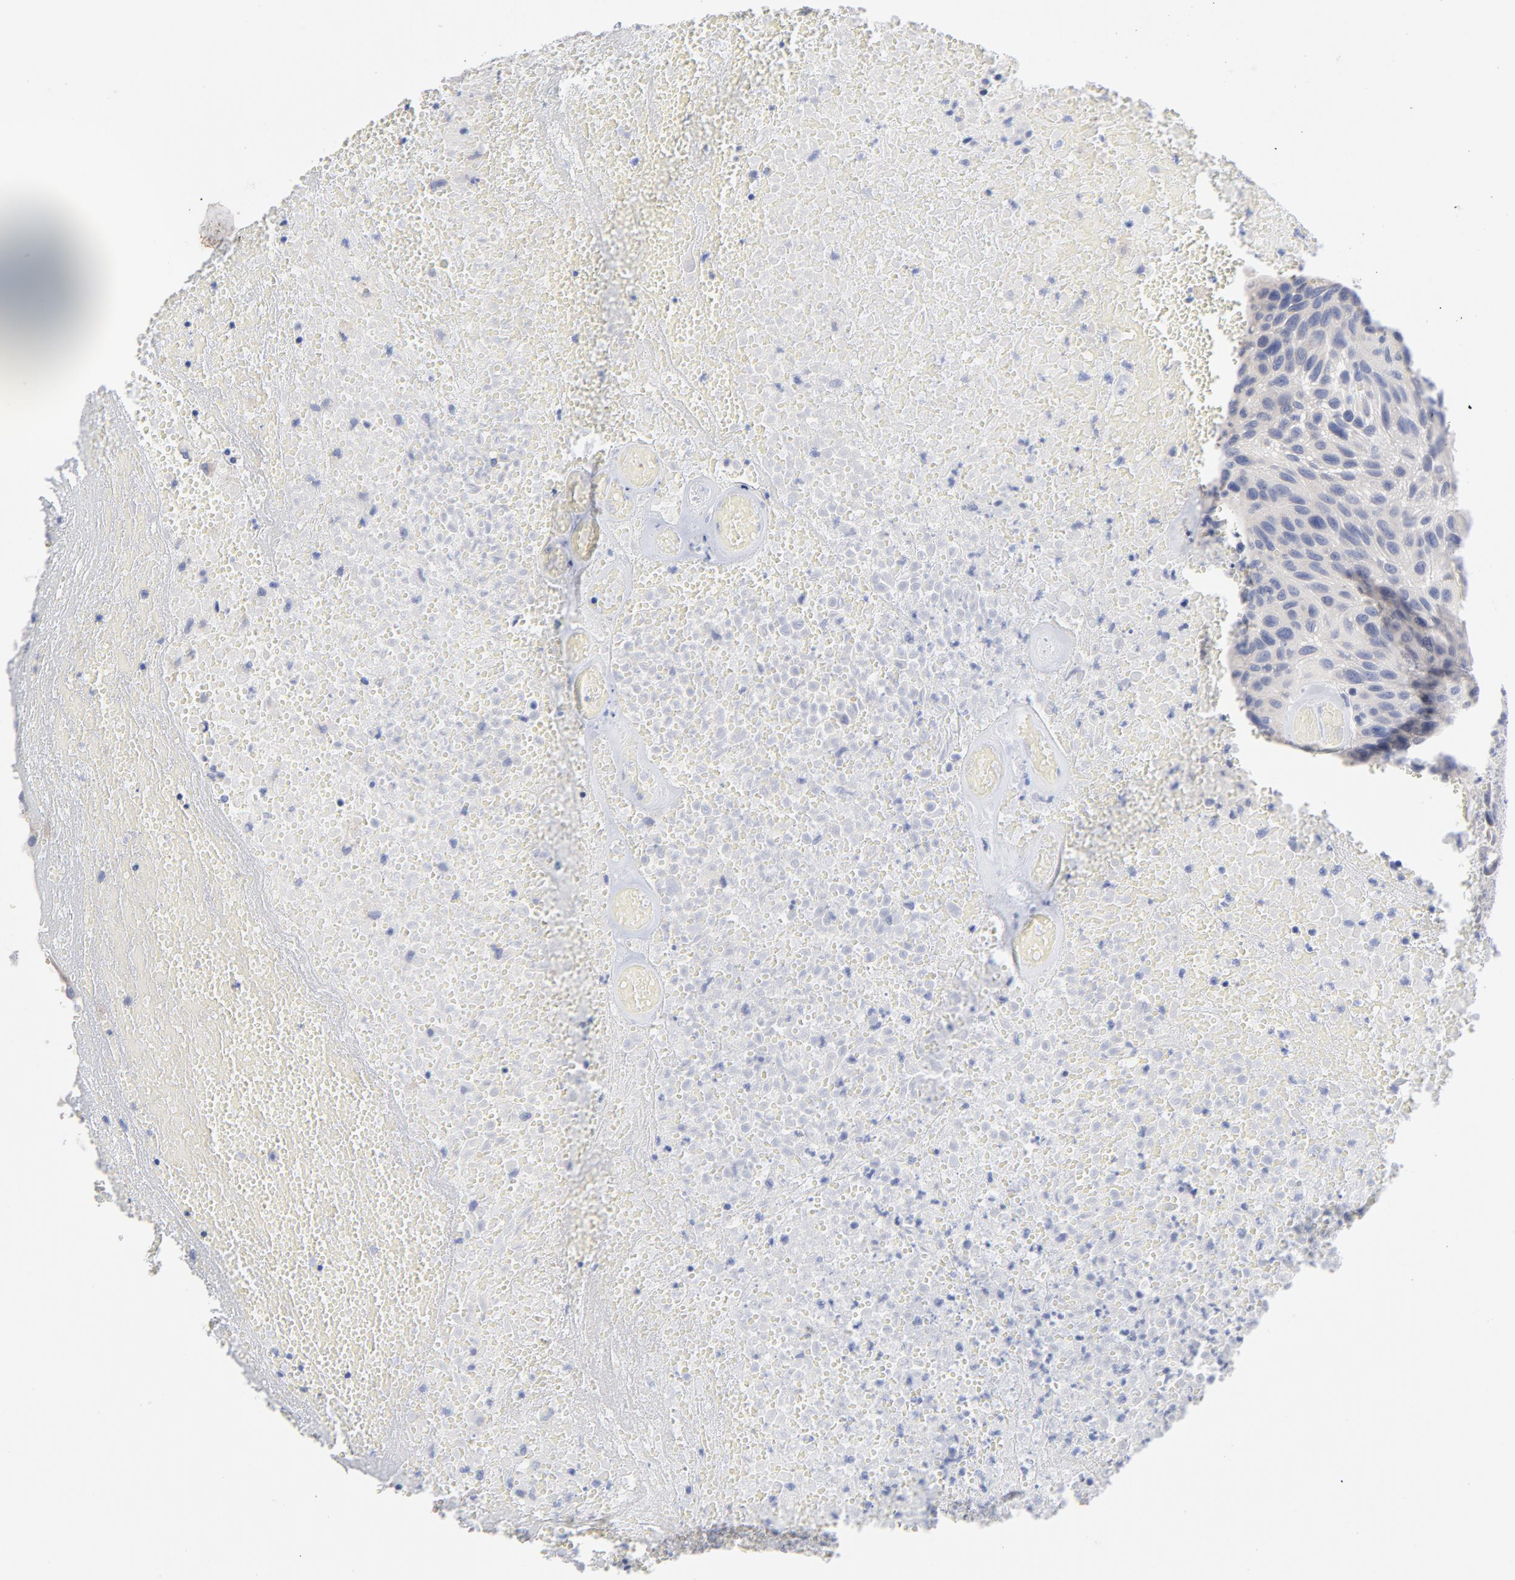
{"staining": {"intensity": "weak", "quantity": ">75%", "location": "cytoplasmic/membranous"}, "tissue": "urothelial cancer", "cell_type": "Tumor cells", "image_type": "cancer", "snomed": [{"axis": "morphology", "description": "Urothelial carcinoma, High grade"}, {"axis": "topography", "description": "Urinary bladder"}], "caption": "Brown immunohistochemical staining in human high-grade urothelial carcinoma reveals weak cytoplasmic/membranous staining in approximately >75% of tumor cells. (DAB IHC, brown staining for protein, blue staining for nuclei).", "gene": "CPE", "patient": {"sex": "male", "age": 66}}